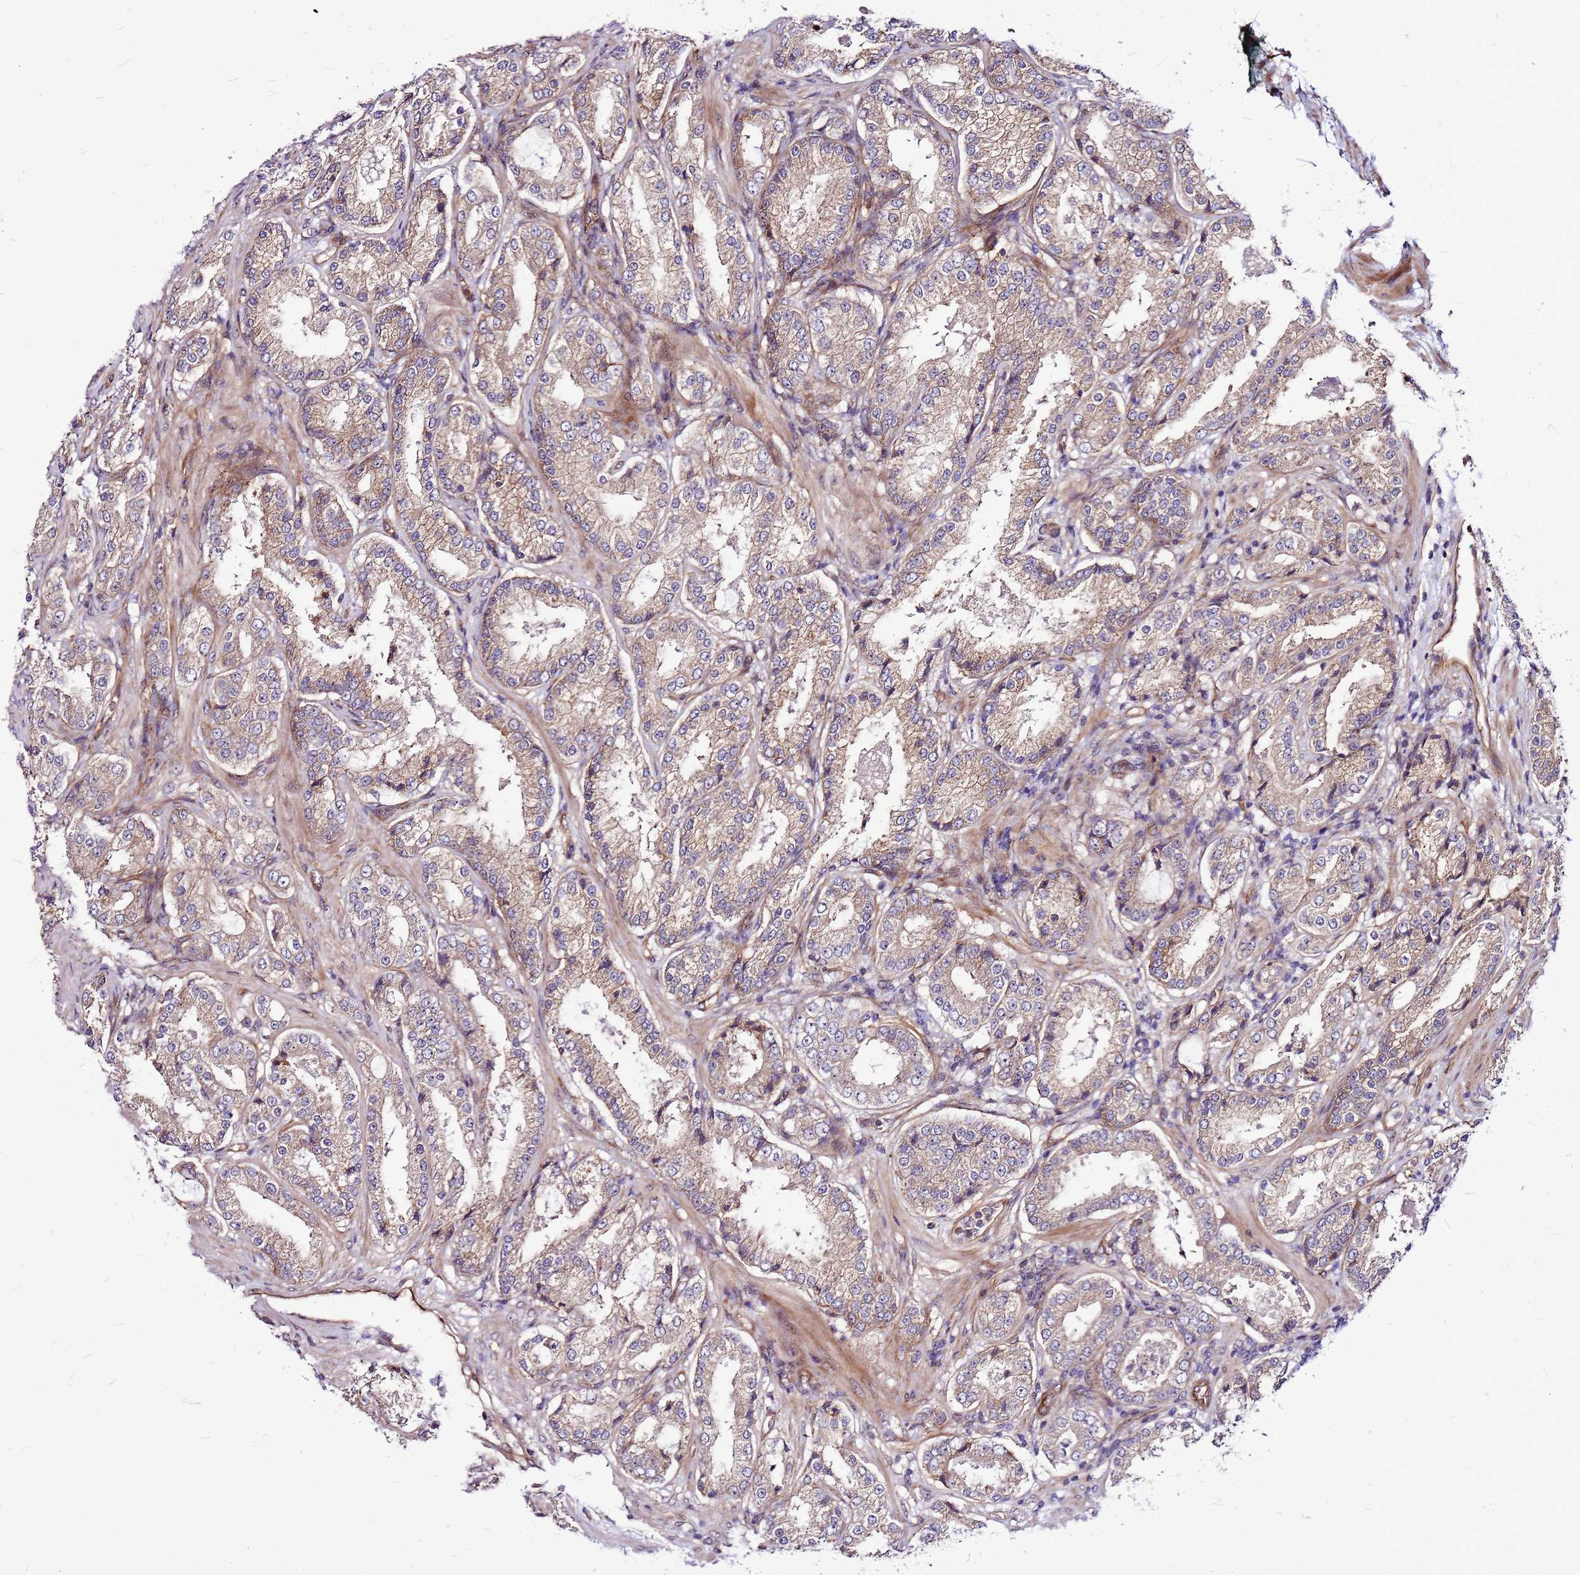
{"staining": {"intensity": "weak", "quantity": "25%-75%", "location": "cytoplasmic/membranous"}, "tissue": "prostate cancer", "cell_type": "Tumor cells", "image_type": "cancer", "snomed": [{"axis": "morphology", "description": "Adenocarcinoma, Low grade"}, {"axis": "topography", "description": "Prostate"}], "caption": "Human prostate cancer stained with a protein marker exhibits weak staining in tumor cells.", "gene": "TOPAZ1", "patient": {"sex": "male", "age": 59}}